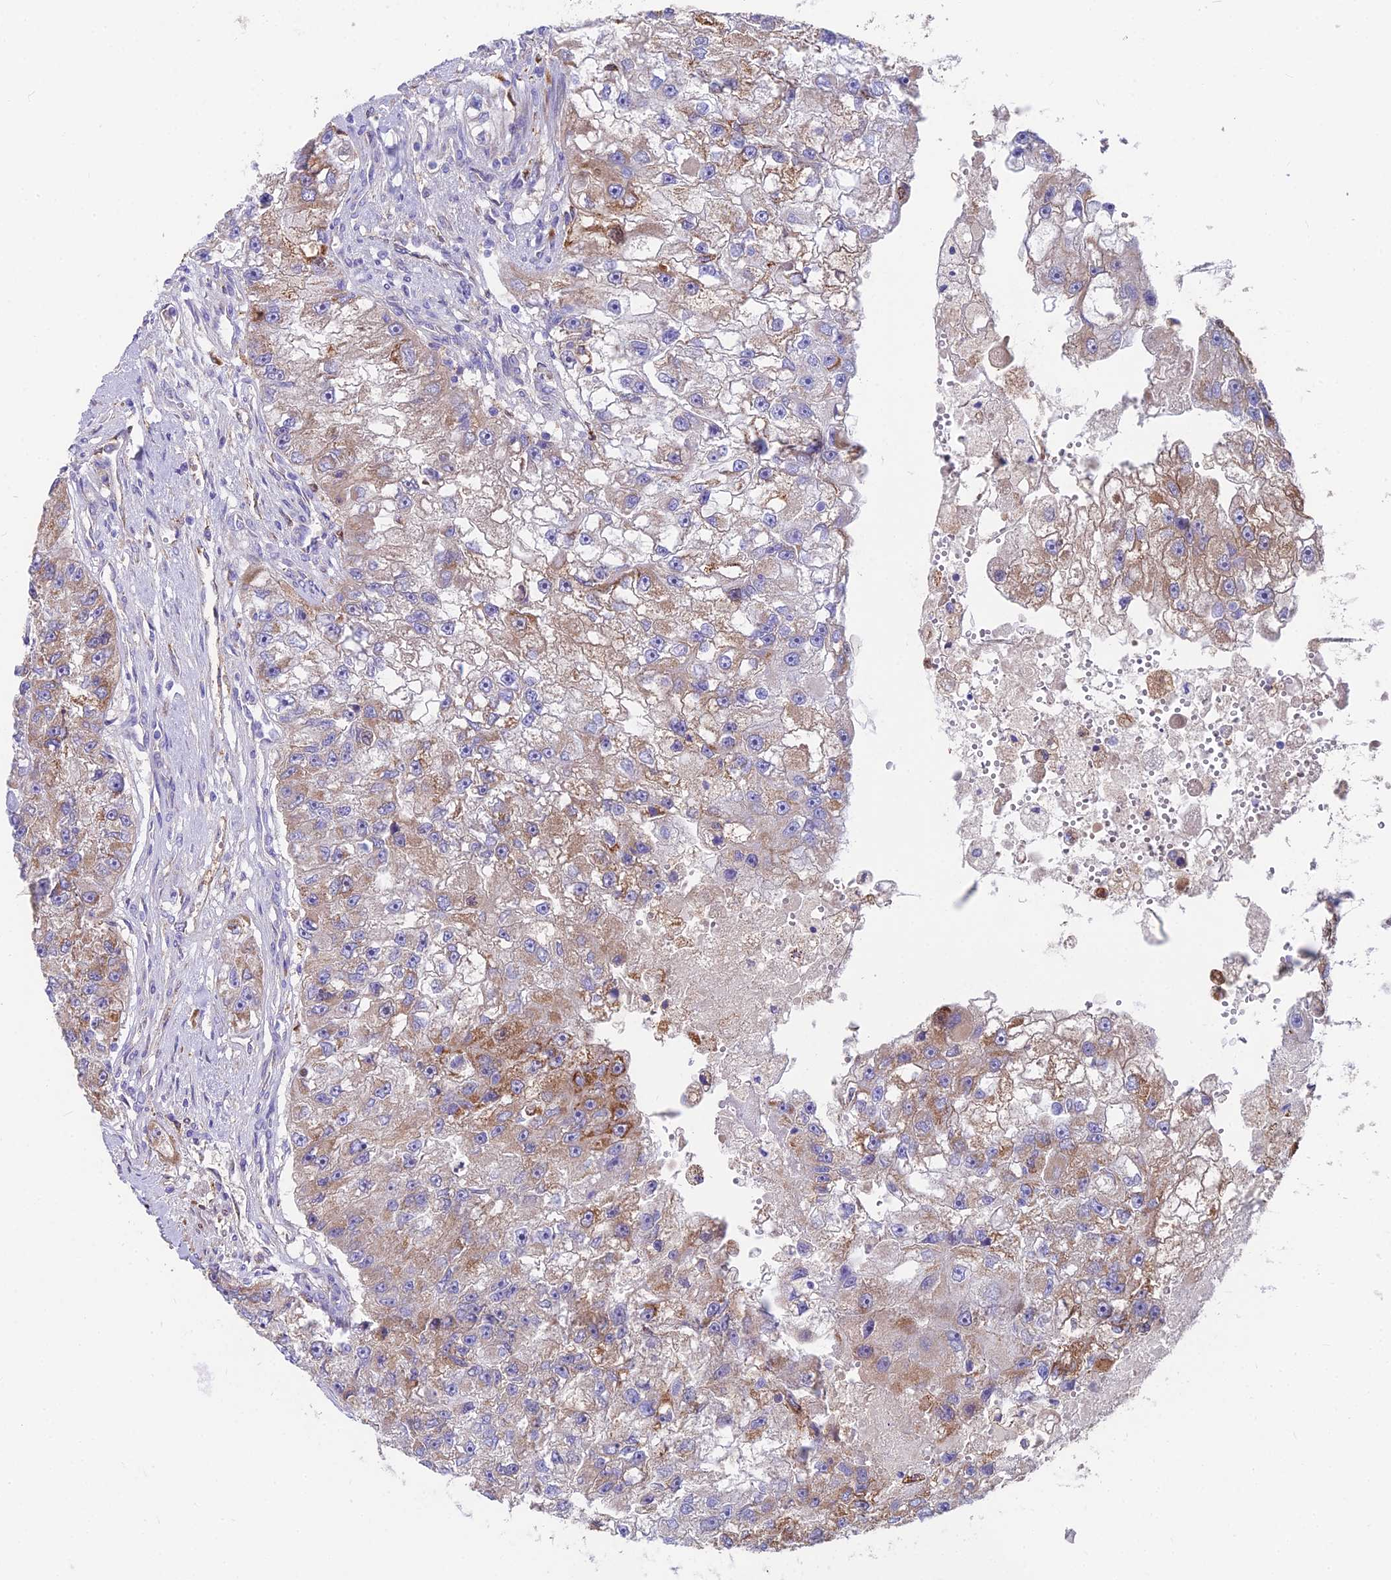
{"staining": {"intensity": "moderate", "quantity": "<25%", "location": "cytoplasmic/membranous"}, "tissue": "renal cancer", "cell_type": "Tumor cells", "image_type": "cancer", "snomed": [{"axis": "morphology", "description": "Adenocarcinoma, NOS"}, {"axis": "topography", "description": "Kidney"}], "caption": "Renal adenocarcinoma stained for a protein demonstrates moderate cytoplasmic/membranous positivity in tumor cells.", "gene": "TIGD6", "patient": {"sex": "male", "age": 63}}